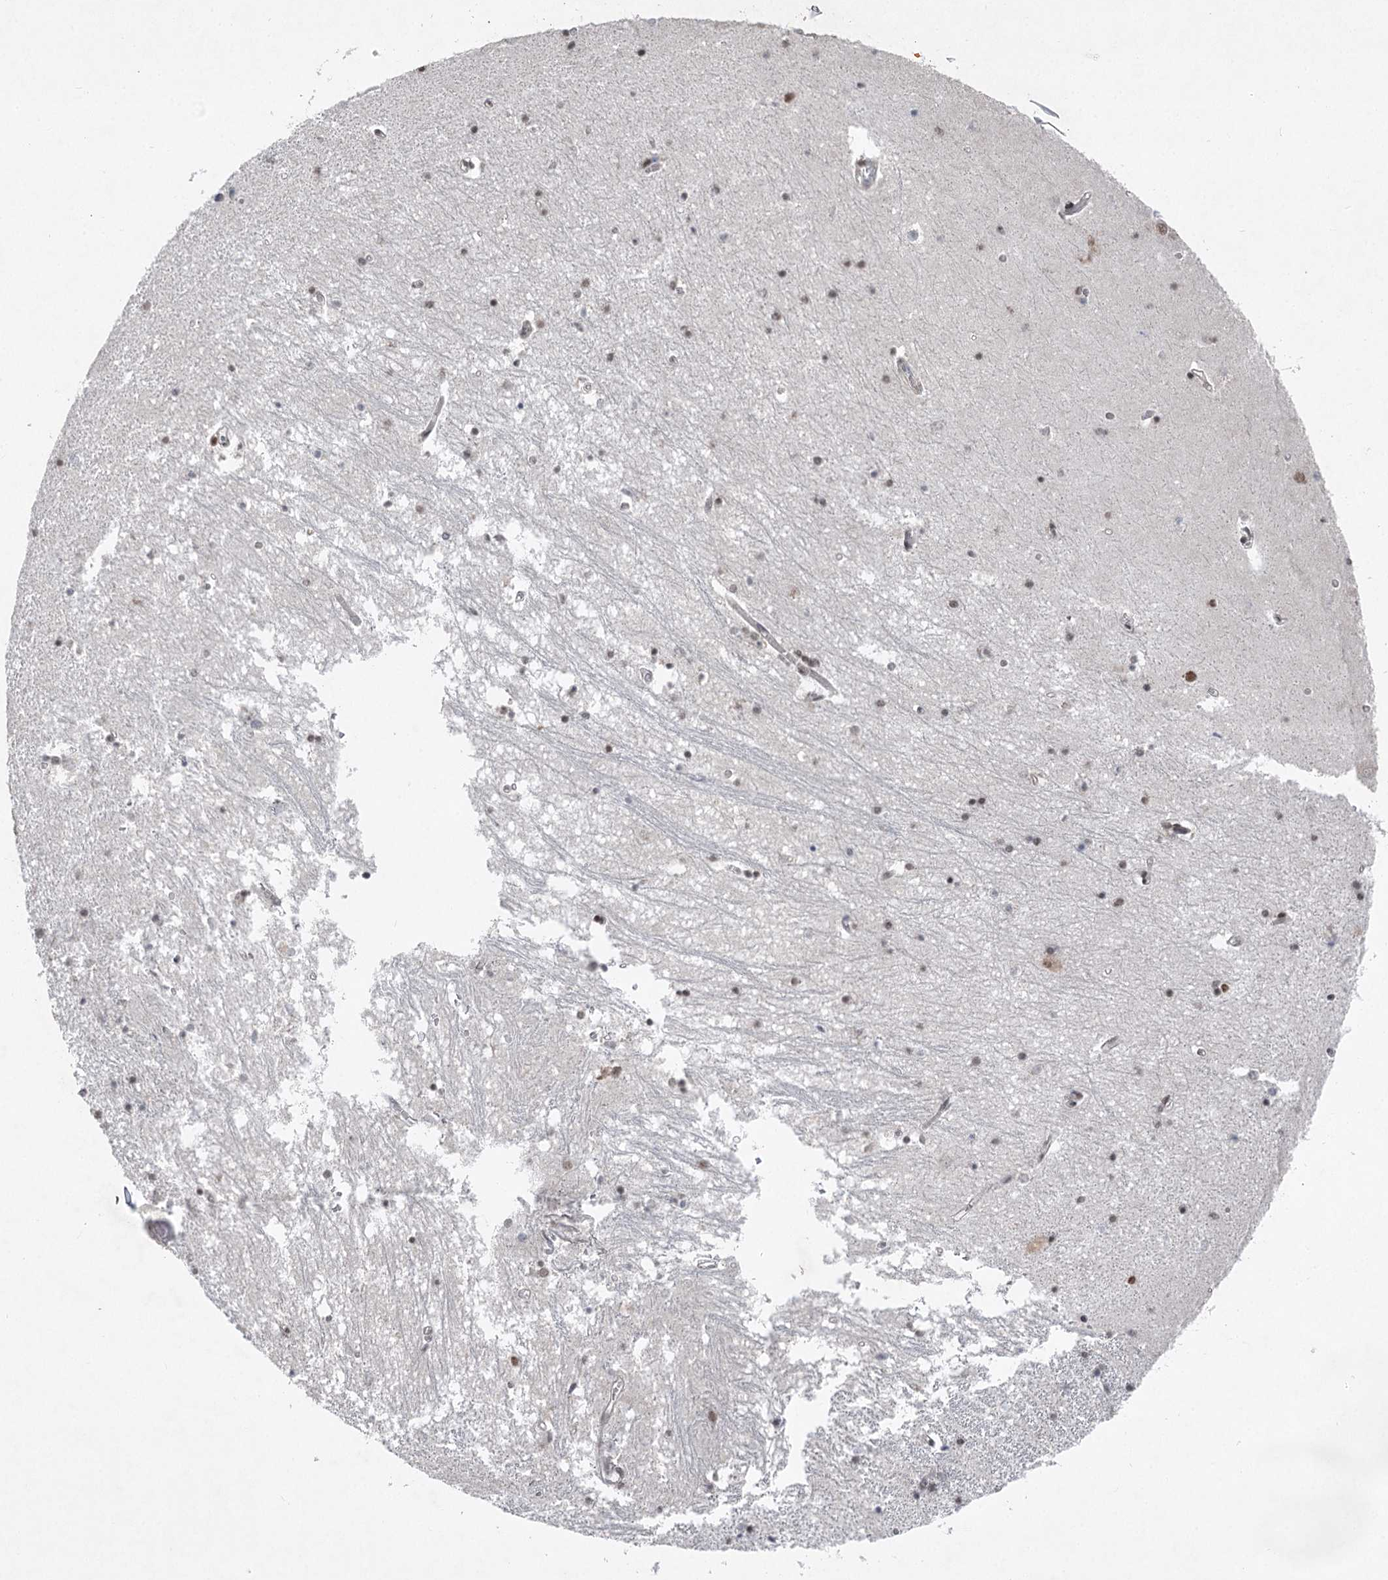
{"staining": {"intensity": "moderate", "quantity": "25%-75%", "location": "nuclear"}, "tissue": "hippocampus", "cell_type": "Glial cells", "image_type": "normal", "snomed": [{"axis": "morphology", "description": "Normal tissue, NOS"}, {"axis": "topography", "description": "Hippocampus"}], "caption": "The micrograph reveals immunohistochemical staining of unremarkable hippocampus. There is moderate nuclear positivity is identified in about 25%-75% of glial cells. The staining was performed using DAB (3,3'-diaminobenzidine) to visualize the protein expression in brown, while the nuclei were stained in blue with hematoxylin (Magnification: 20x).", "gene": "CGGBP1", "patient": {"sex": "male", "age": 70}}